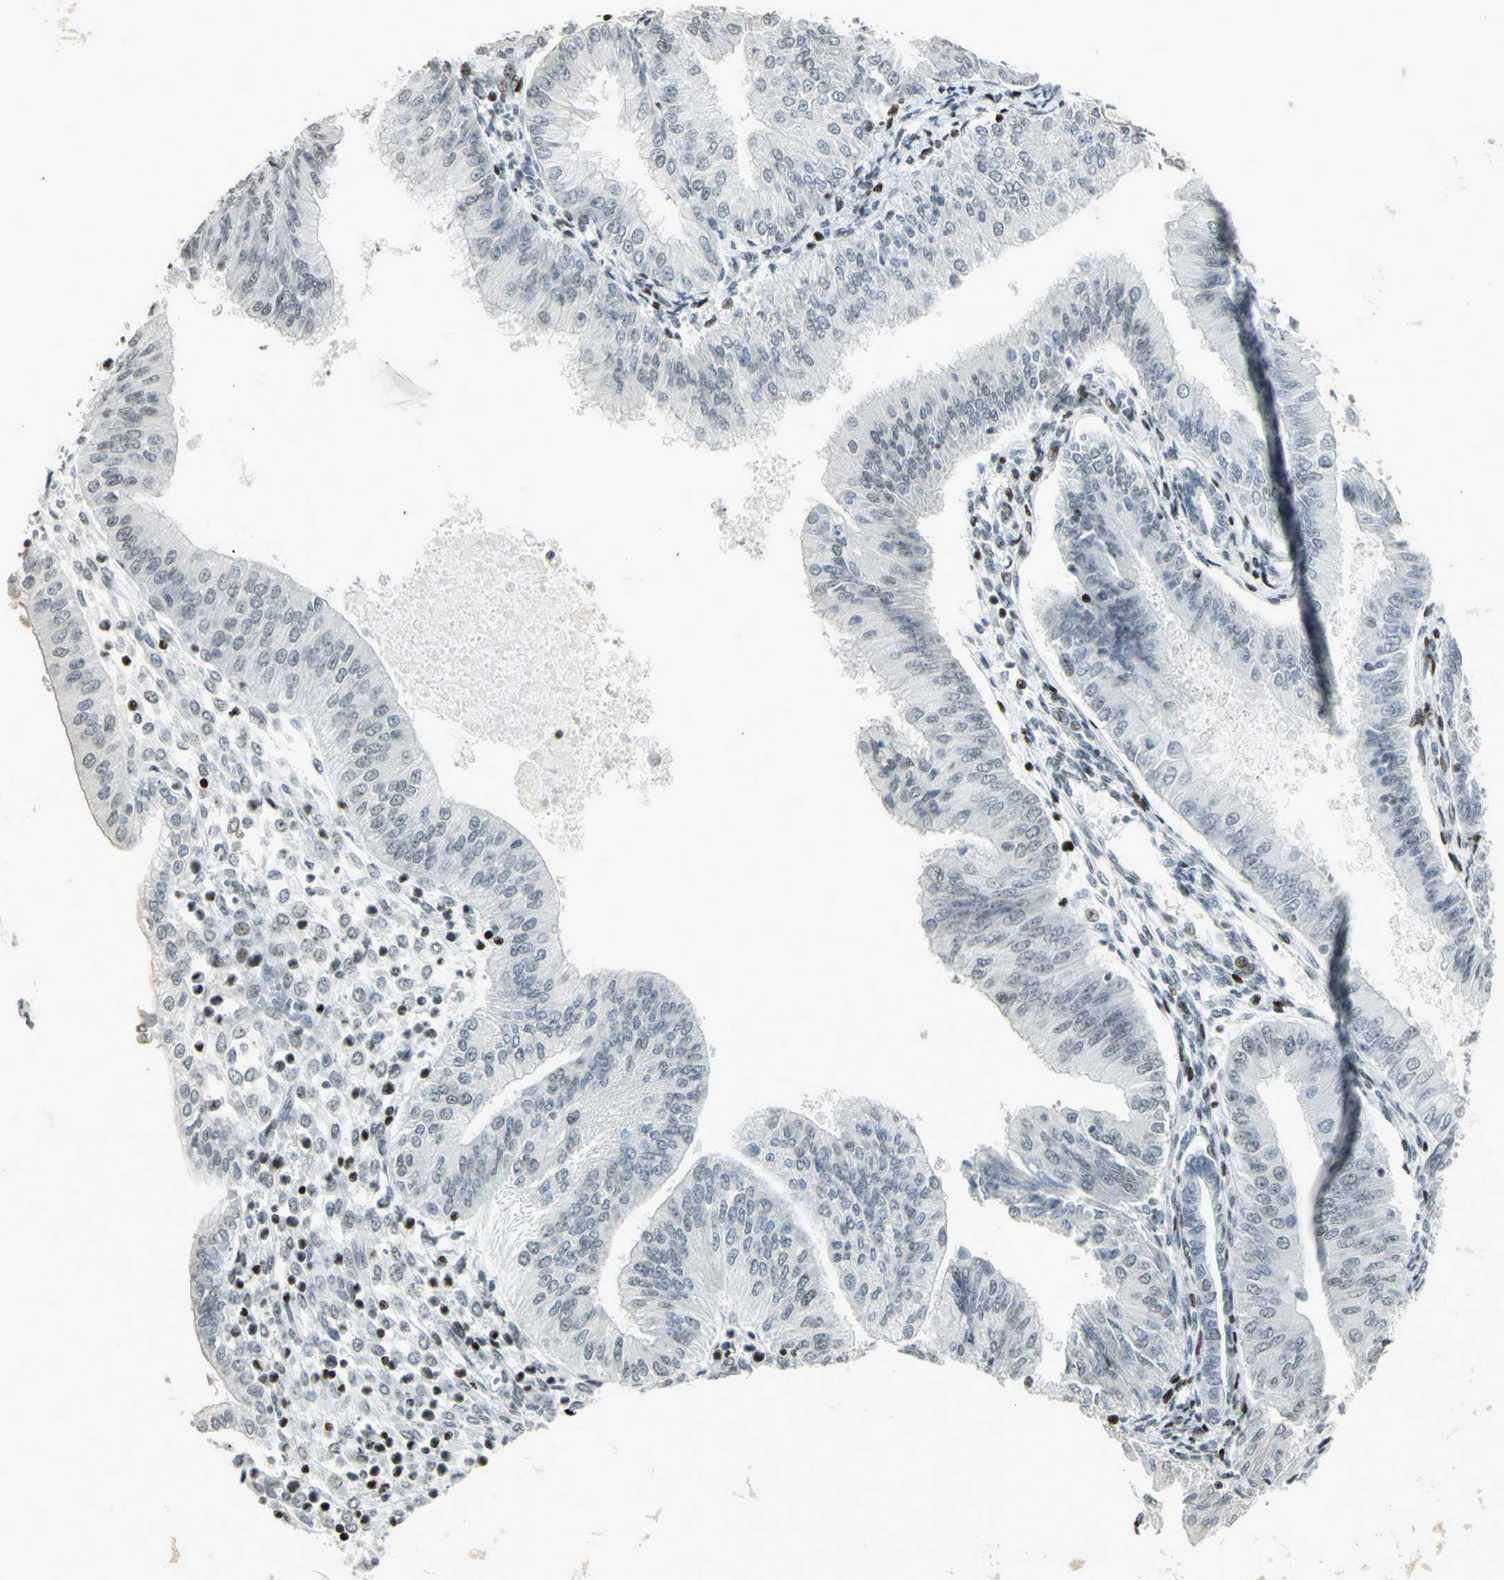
{"staining": {"intensity": "negative", "quantity": "none", "location": "none"}, "tissue": "endometrial cancer", "cell_type": "Tumor cells", "image_type": "cancer", "snomed": [{"axis": "morphology", "description": "Adenocarcinoma, NOS"}, {"axis": "topography", "description": "Endometrium"}], "caption": "The IHC micrograph has no significant staining in tumor cells of endometrial cancer (adenocarcinoma) tissue. Nuclei are stained in blue.", "gene": "KDM1A", "patient": {"sex": "female", "age": 53}}